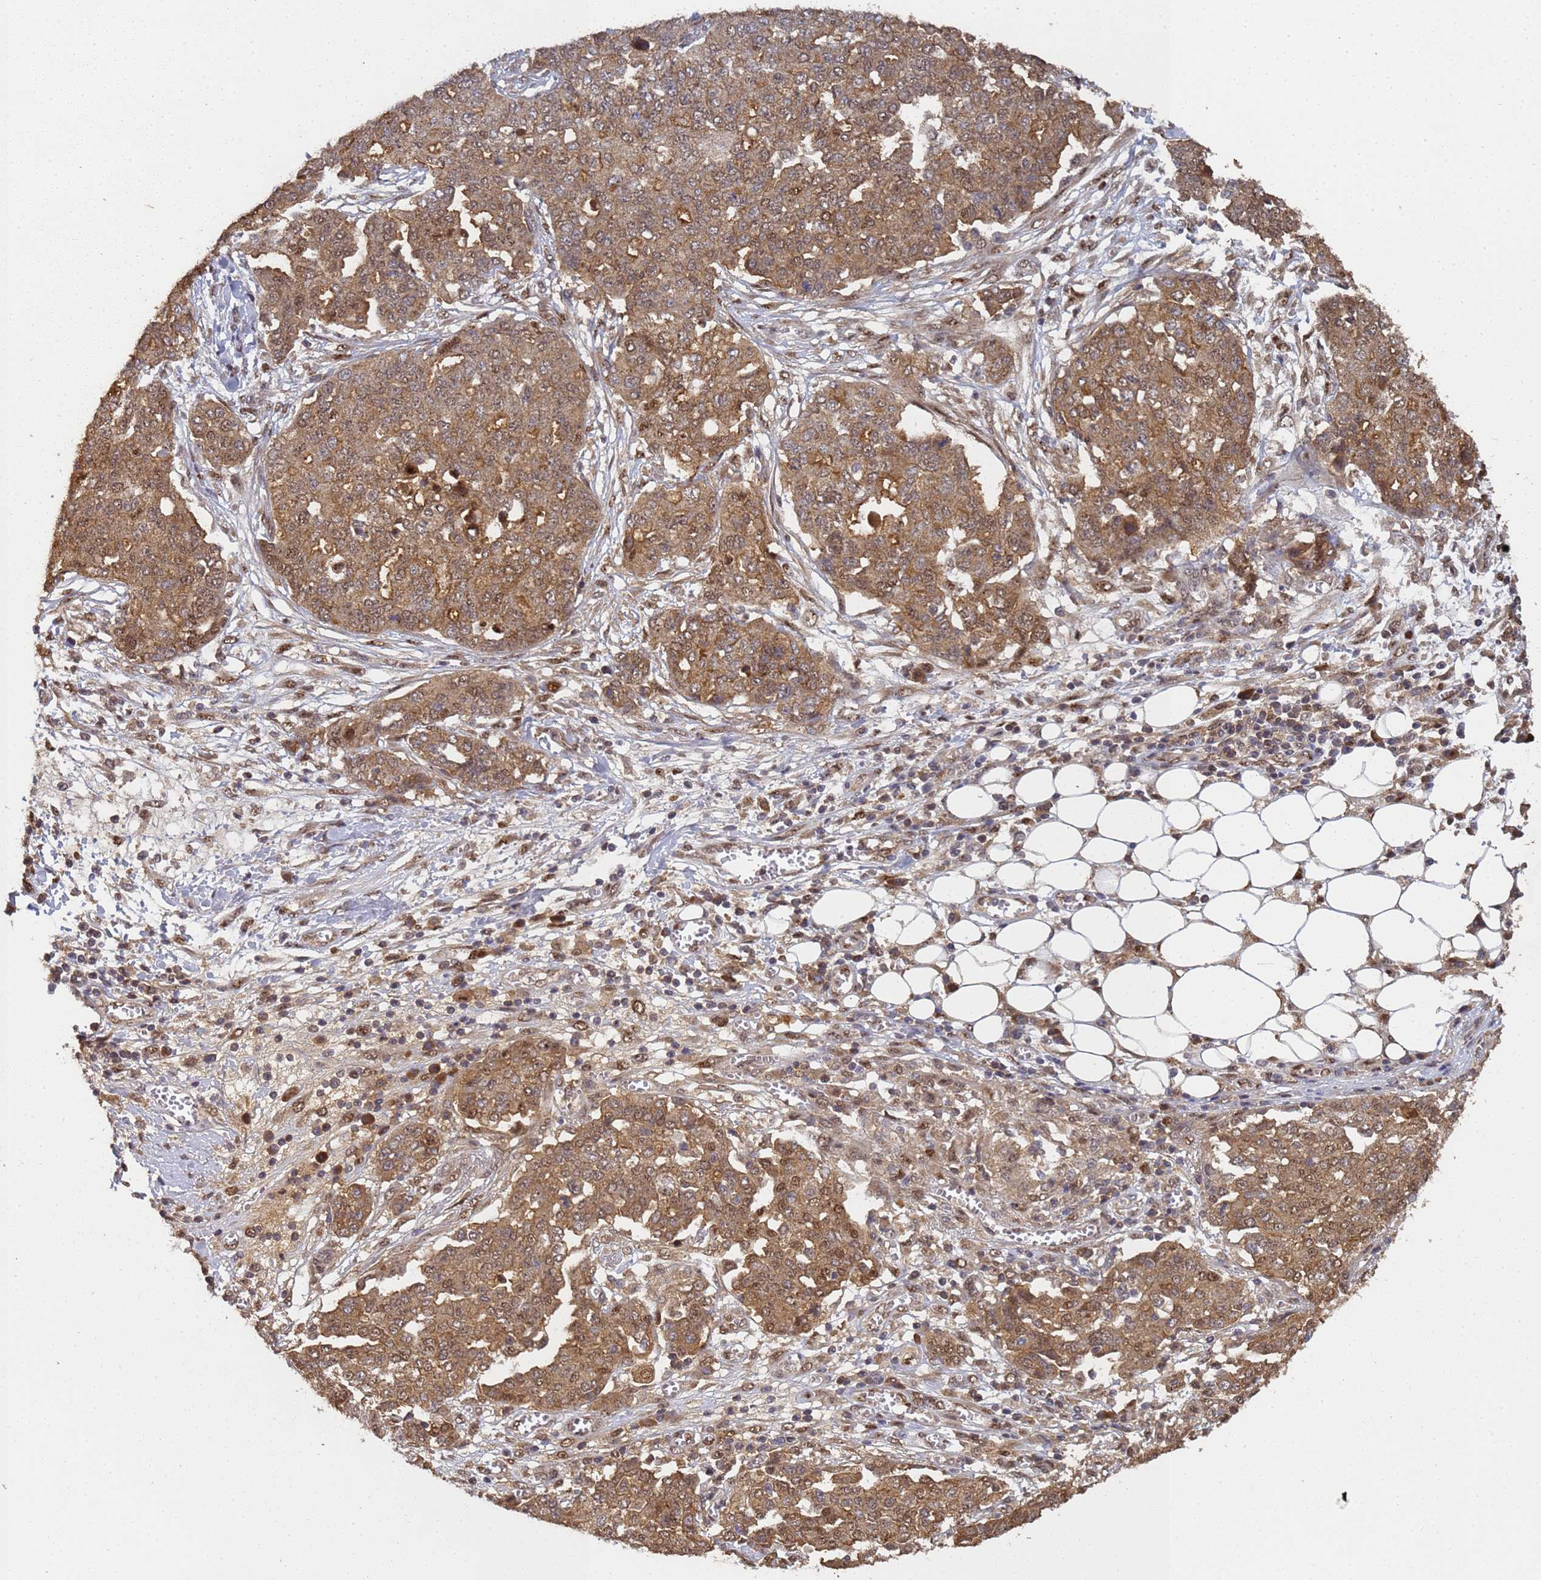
{"staining": {"intensity": "moderate", "quantity": ">75%", "location": "cytoplasmic/membranous,nuclear"}, "tissue": "ovarian cancer", "cell_type": "Tumor cells", "image_type": "cancer", "snomed": [{"axis": "morphology", "description": "Cystadenocarcinoma, serous, NOS"}, {"axis": "topography", "description": "Soft tissue"}, {"axis": "topography", "description": "Ovary"}], "caption": "A brown stain labels moderate cytoplasmic/membranous and nuclear positivity of a protein in human ovarian cancer (serous cystadenocarcinoma) tumor cells.", "gene": "SECISBP2", "patient": {"sex": "female", "age": 57}}